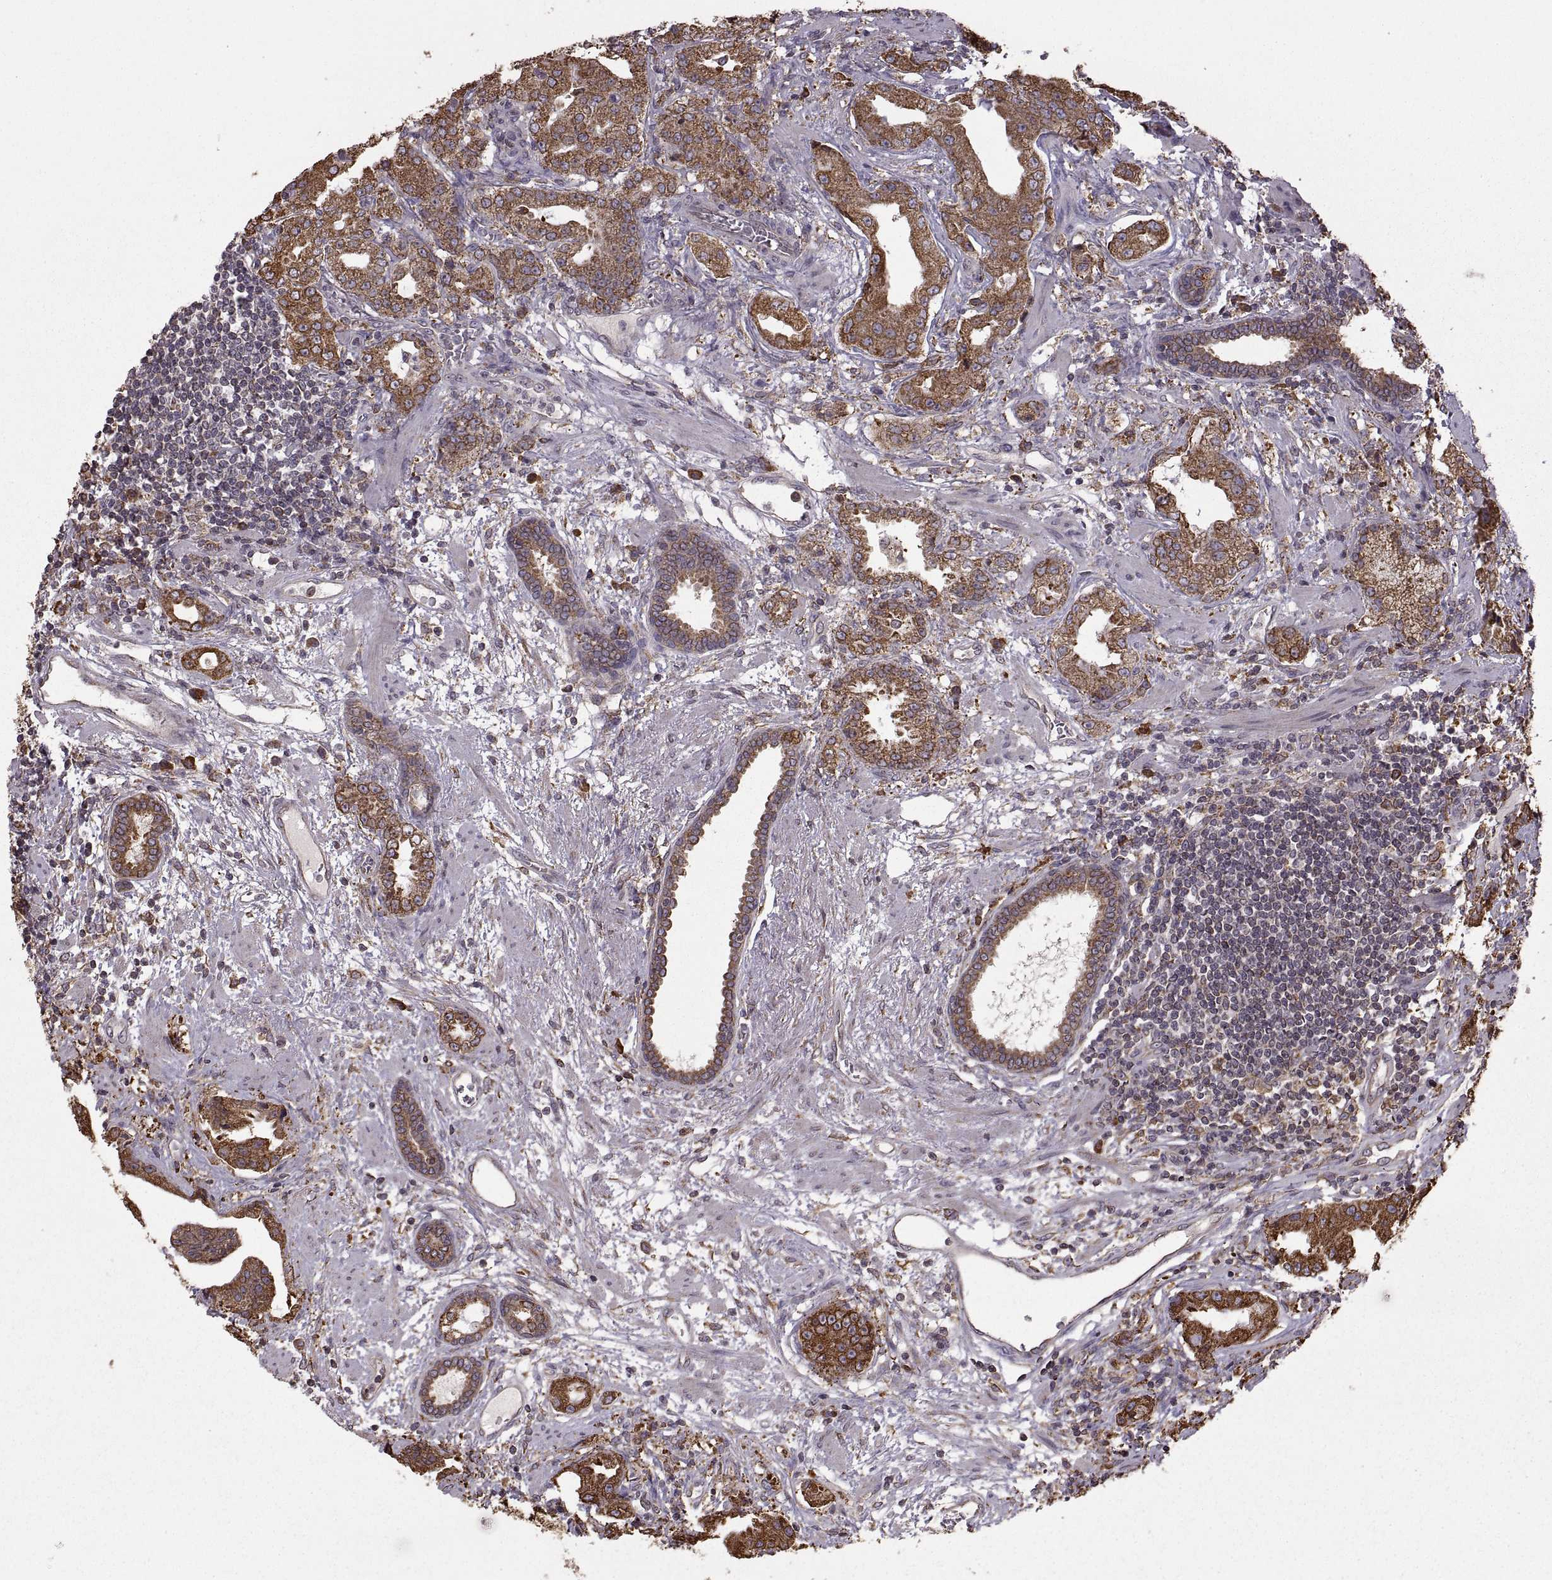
{"staining": {"intensity": "strong", "quantity": ">75%", "location": "cytoplasmic/membranous"}, "tissue": "prostate cancer", "cell_type": "Tumor cells", "image_type": "cancer", "snomed": [{"axis": "morphology", "description": "Adenocarcinoma, Low grade"}, {"axis": "topography", "description": "Prostate"}], "caption": "DAB (3,3'-diaminobenzidine) immunohistochemical staining of human prostate cancer shows strong cytoplasmic/membranous protein expression in about >75% of tumor cells.", "gene": "PDIA3", "patient": {"sex": "male", "age": 62}}